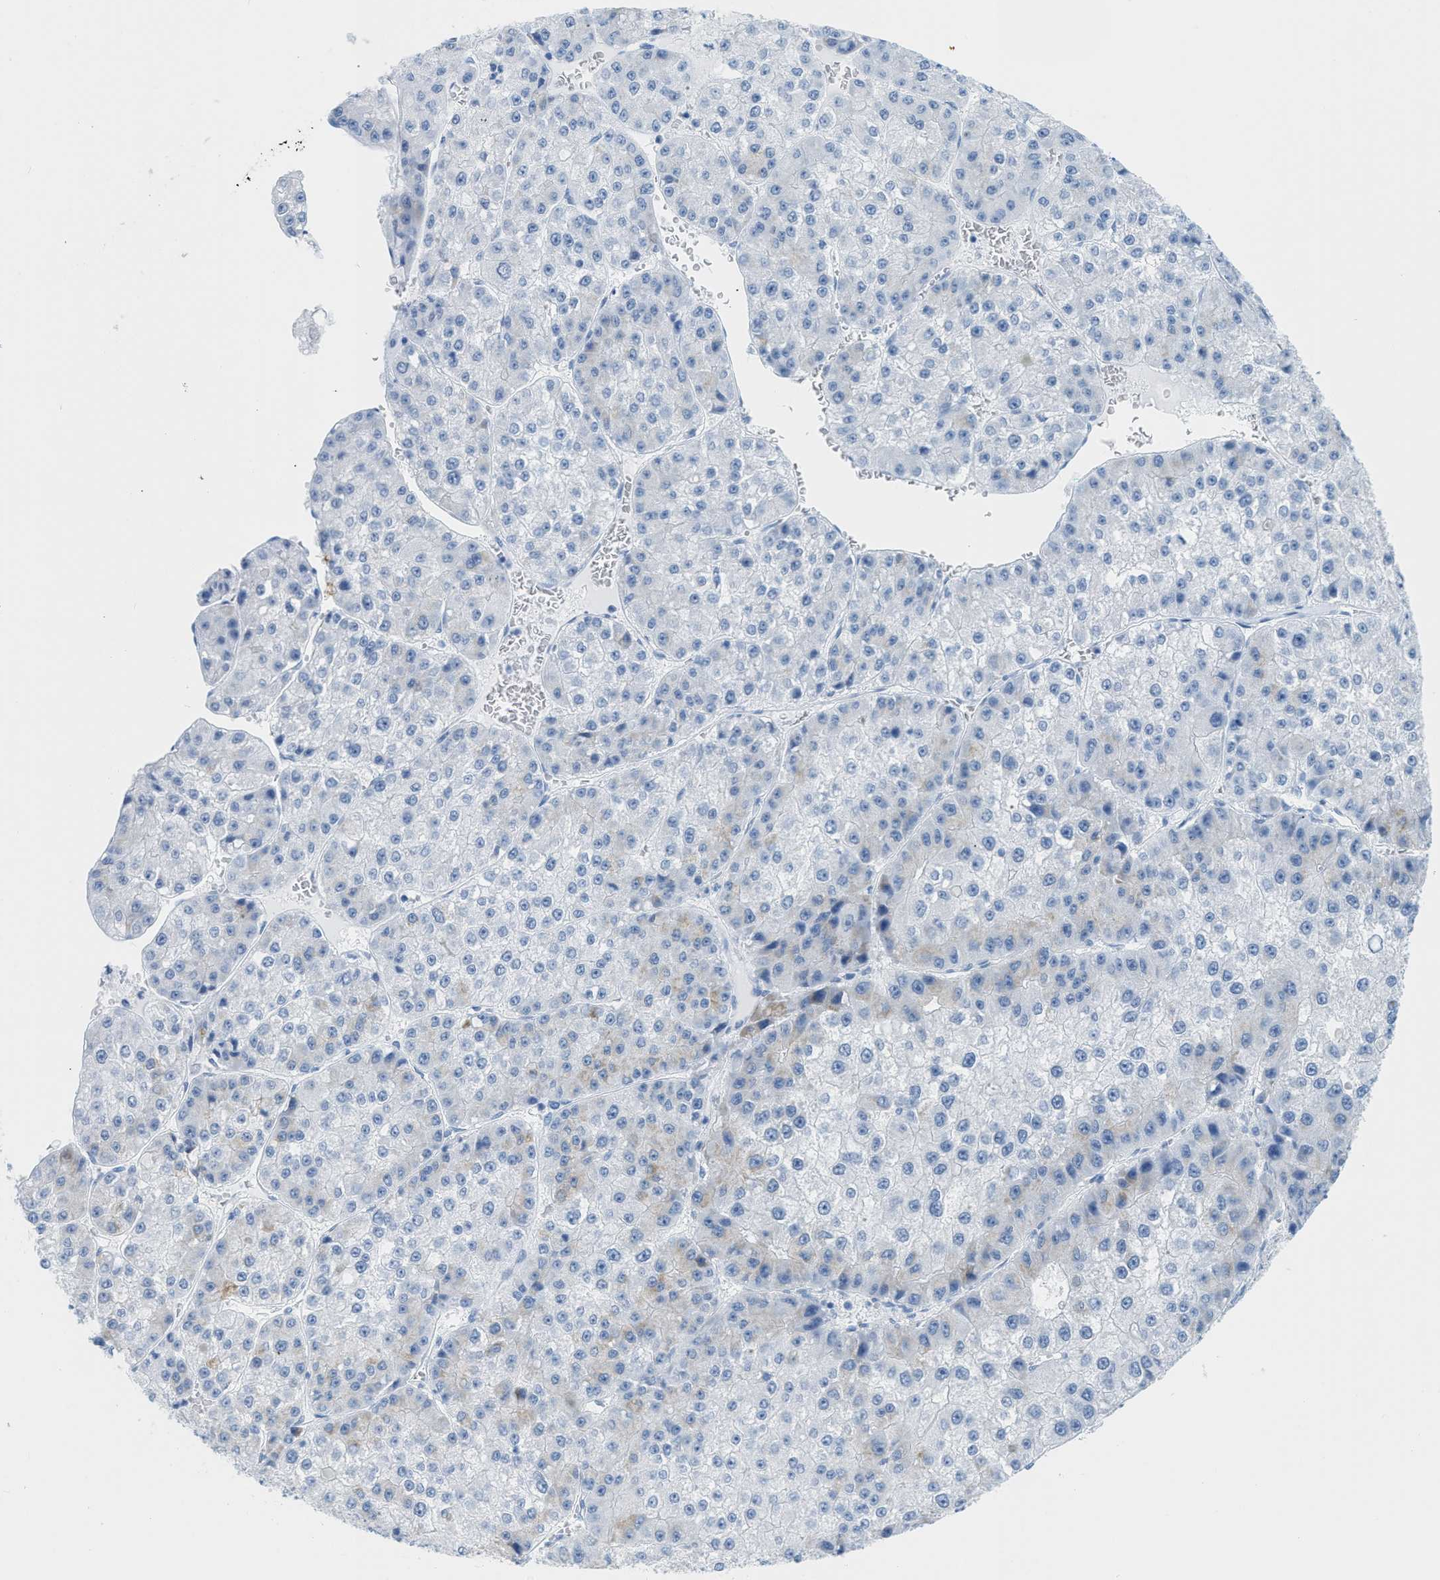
{"staining": {"intensity": "negative", "quantity": "none", "location": "none"}, "tissue": "liver cancer", "cell_type": "Tumor cells", "image_type": "cancer", "snomed": [{"axis": "morphology", "description": "Carcinoma, Hepatocellular, NOS"}, {"axis": "topography", "description": "Liver"}], "caption": "The immunohistochemistry photomicrograph has no significant expression in tumor cells of liver cancer tissue.", "gene": "DES", "patient": {"sex": "female", "age": 73}}